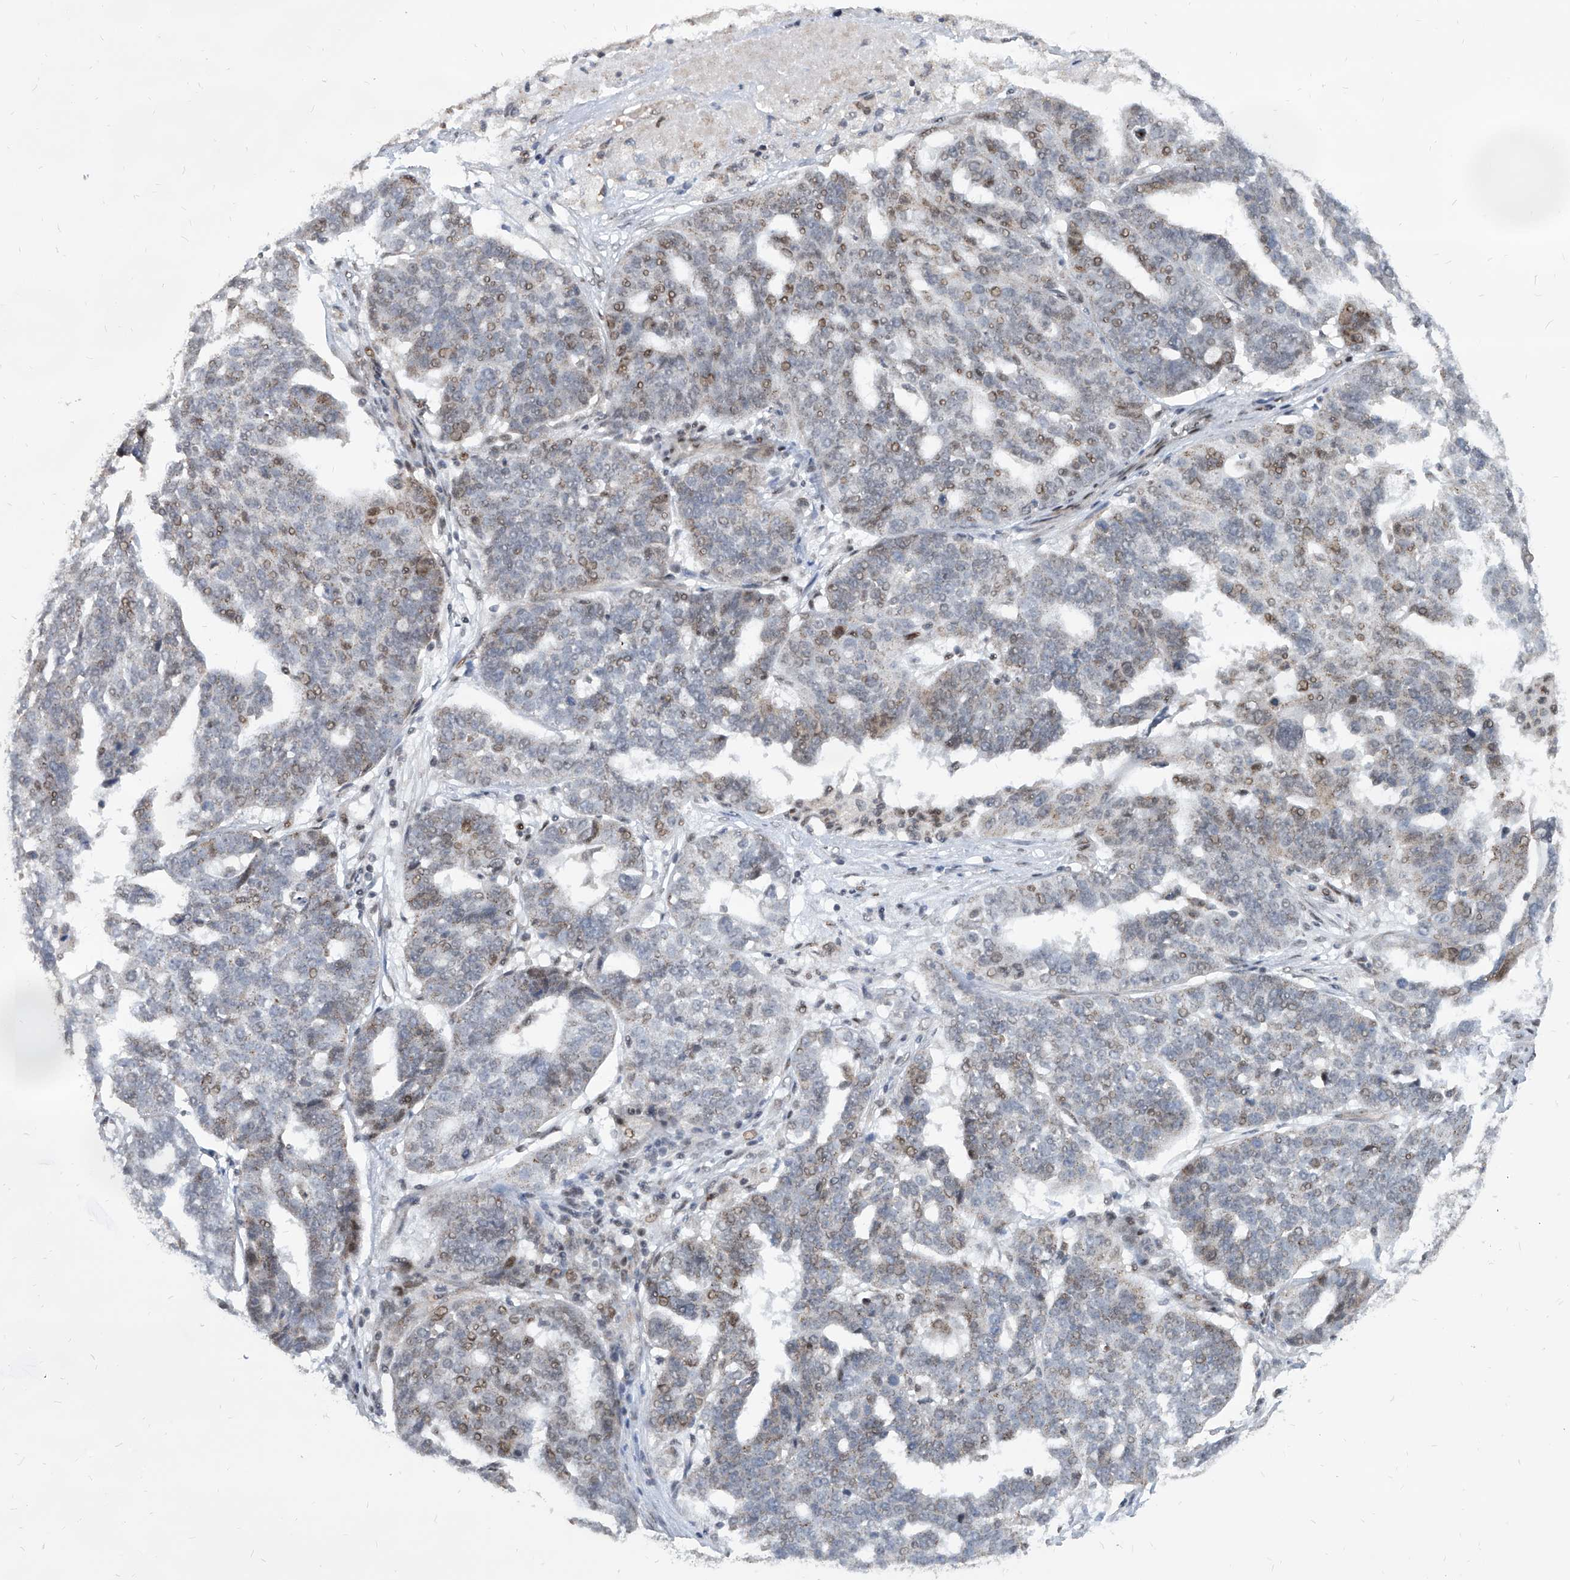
{"staining": {"intensity": "moderate", "quantity": "<25%", "location": "nuclear"}, "tissue": "ovarian cancer", "cell_type": "Tumor cells", "image_type": "cancer", "snomed": [{"axis": "morphology", "description": "Cystadenocarcinoma, serous, NOS"}, {"axis": "topography", "description": "Ovary"}], "caption": "Approximately <25% of tumor cells in serous cystadenocarcinoma (ovarian) display moderate nuclear protein expression as visualized by brown immunohistochemical staining.", "gene": "IRF2", "patient": {"sex": "female", "age": 59}}